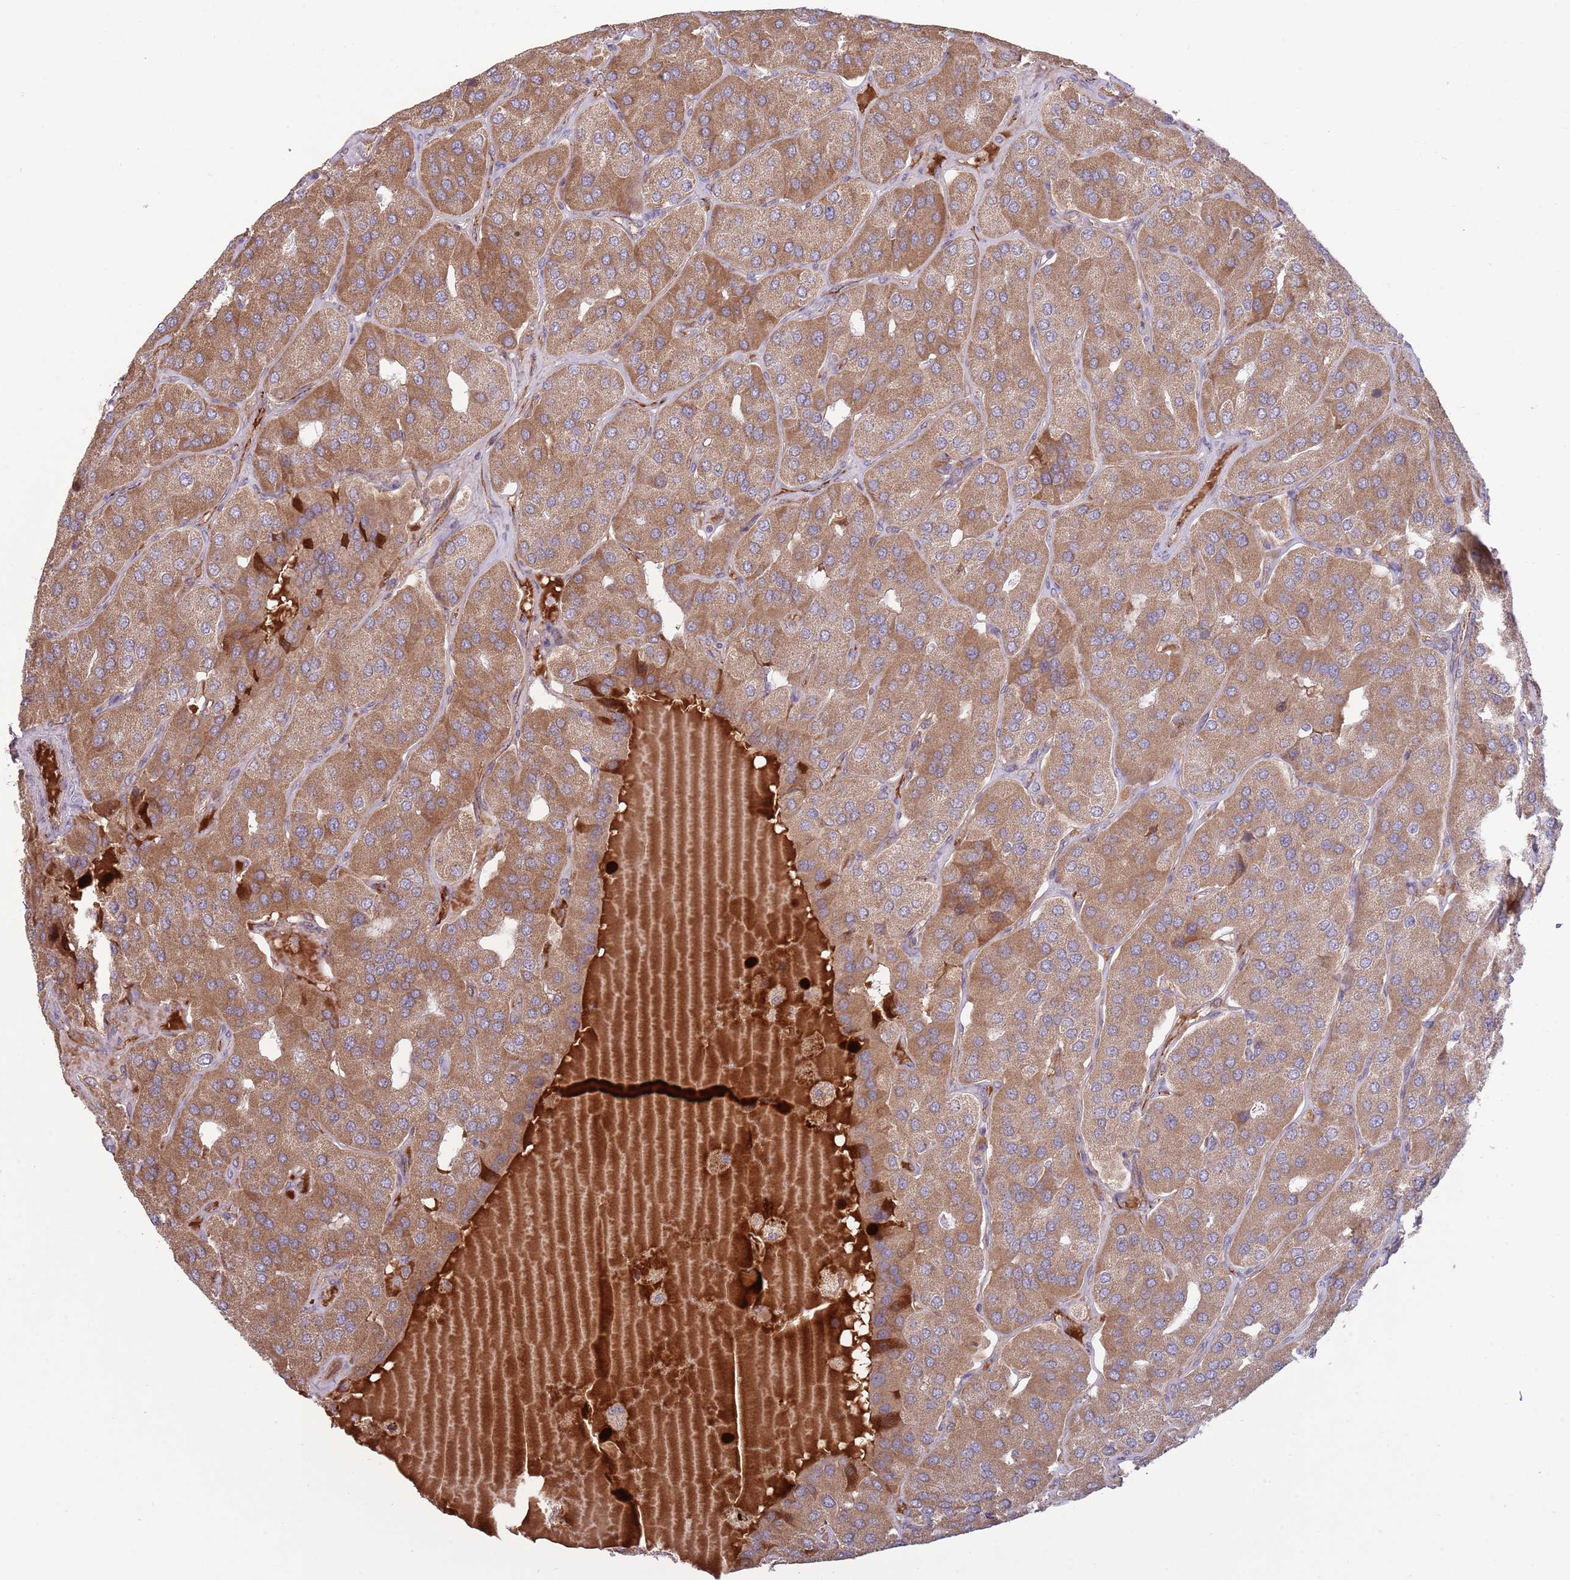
{"staining": {"intensity": "moderate", "quantity": ">75%", "location": "cytoplasmic/membranous"}, "tissue": "parathyroid gland", "cell_type": "Glandular cells", "image_type": "normal", "snomed": [{"axis": "morphology", "description": "Normal tissue, NOS"}, {"axis": "morphology", "description": "Adenoma, NOS"}, {"axis": "topography", "description": "Parathyroid gland"}], "caption": "Parathyroid gland stained for a protein (brown) exhibits moderate cytoplasmic/membranous positive positivity in approximately >75% of glandular cells.", "gene": "DPP10", "patient": {"sex": "female", "age": 86}}